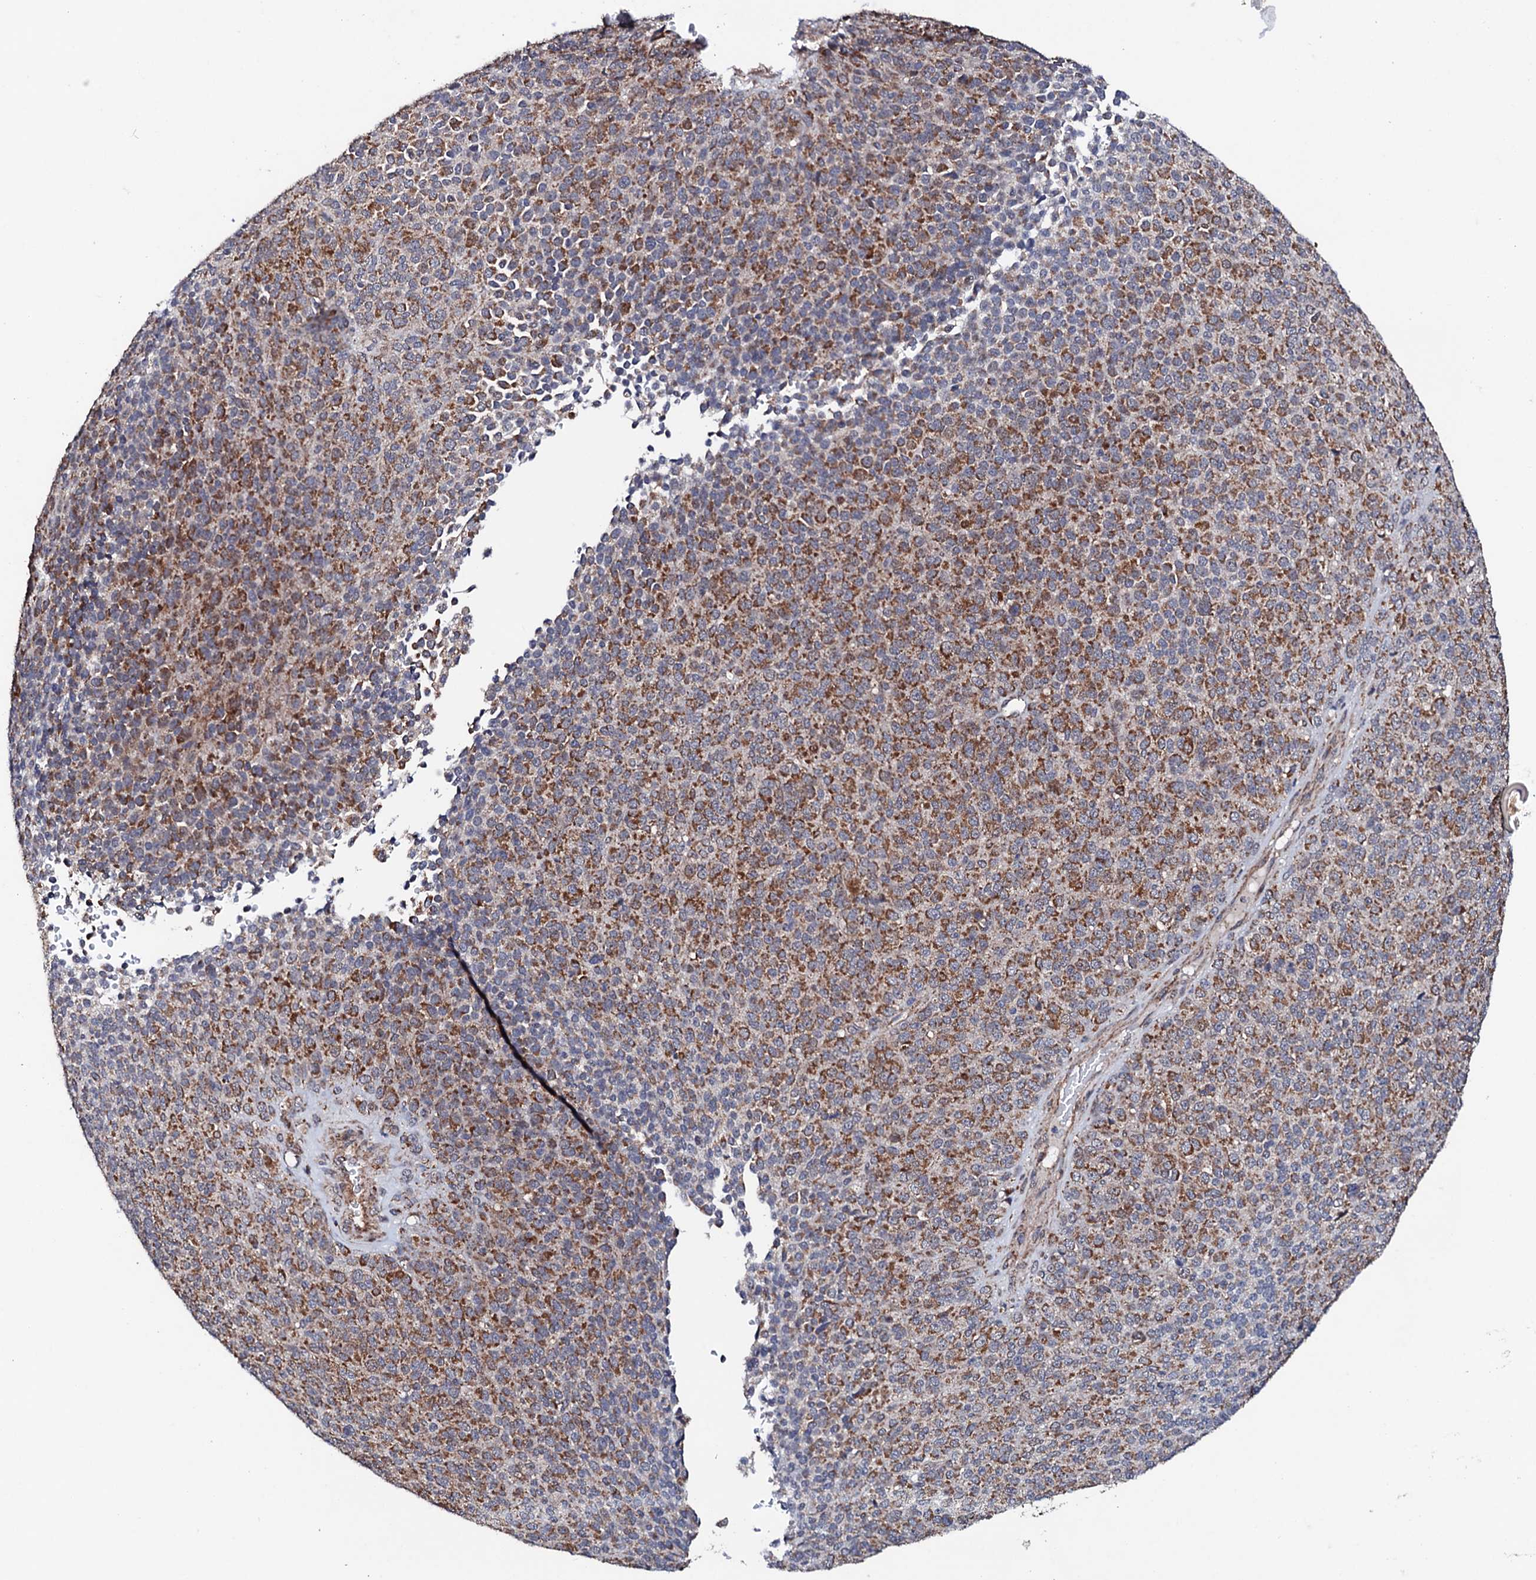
{"staining": {"intensity": "moderate", "quantity": ">75%", "location": "cytoplasmic/membranous"}, "tissue": "melanoma", "cell_type": "Tumor cells", "image_type": "cancer", "snomed": [{"axis": "morphology", "description": "Malignant melanoma, Metastatic site"}, {"axis": "topography", "description": "Brain"}], "caption": "A brown stain labels moderate cytoplasmic/membranous staining of a protein in human malignant melanoma (metastatic site) tumor cells. Nuclei are stained in blue.", "gene": "MTIF3", "patient": {"sex": "female", "age": 56}}